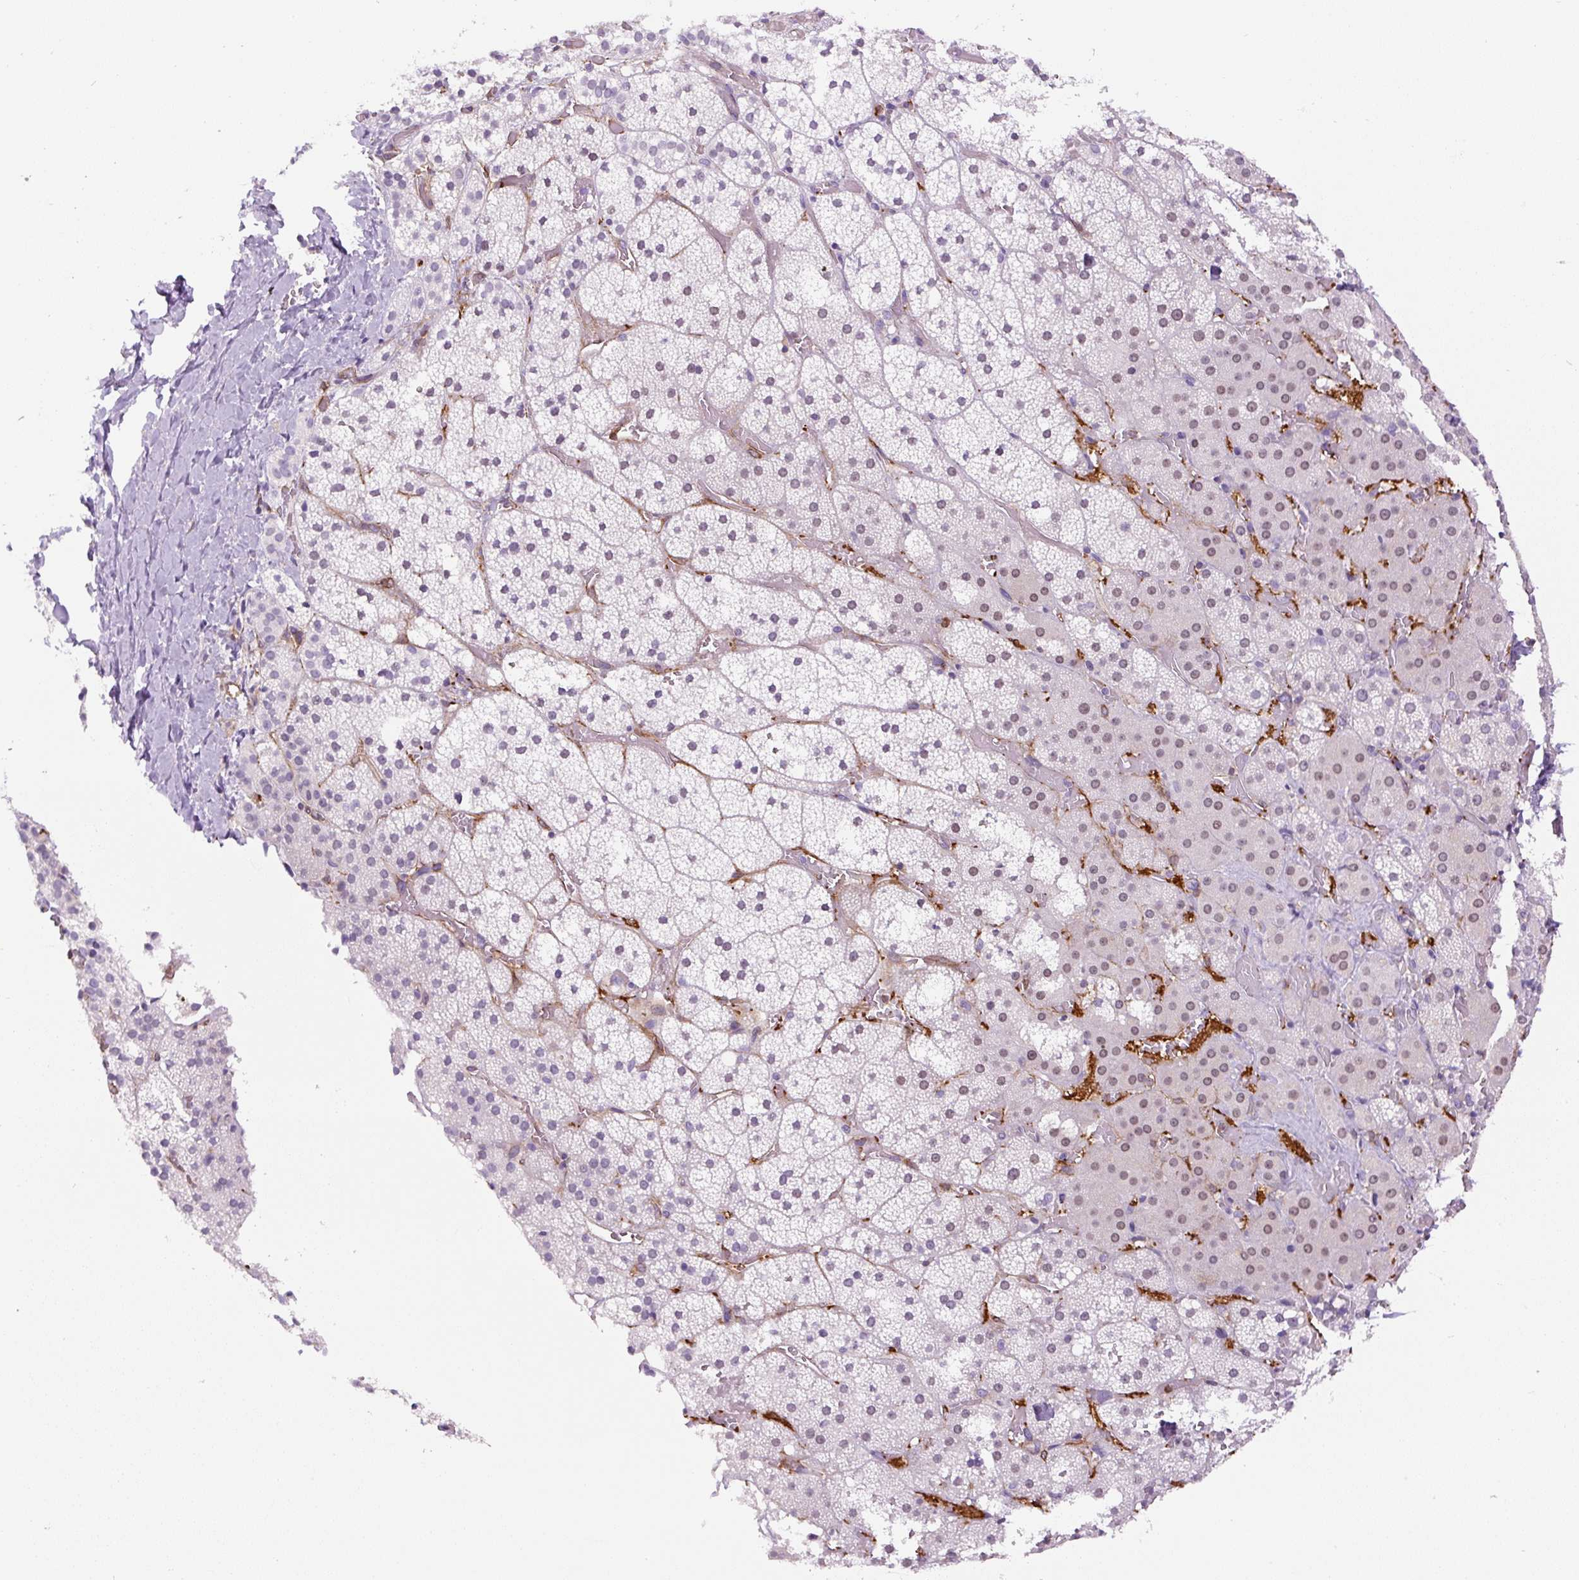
{"staining": {"intensity": "negative", "quantity": "none", "location": "none"}, "tissue": "adrenal gland", "cell_type": "Glandular cells", "image_type": "normal", "snomed": [{"axis": "morphology", "description": "Normal tissue, NOS"}, {"axis": "topography", "description": "Adrenal gland"}], "caption": "Immunohistochemistry photomicrograph of normal human adrenal gland stained for a protein (brown), which demonstrates no staining in glandular cells. Brightfield microscopy of immunohistochemistry (IHC) stained with DAB (3,3'-diaminobenzidine) (brown) and hematoxylin (blue), captured at high magnification.", "gene": "B3GALT5", "patient": {"sex": "male", "age": 53}}